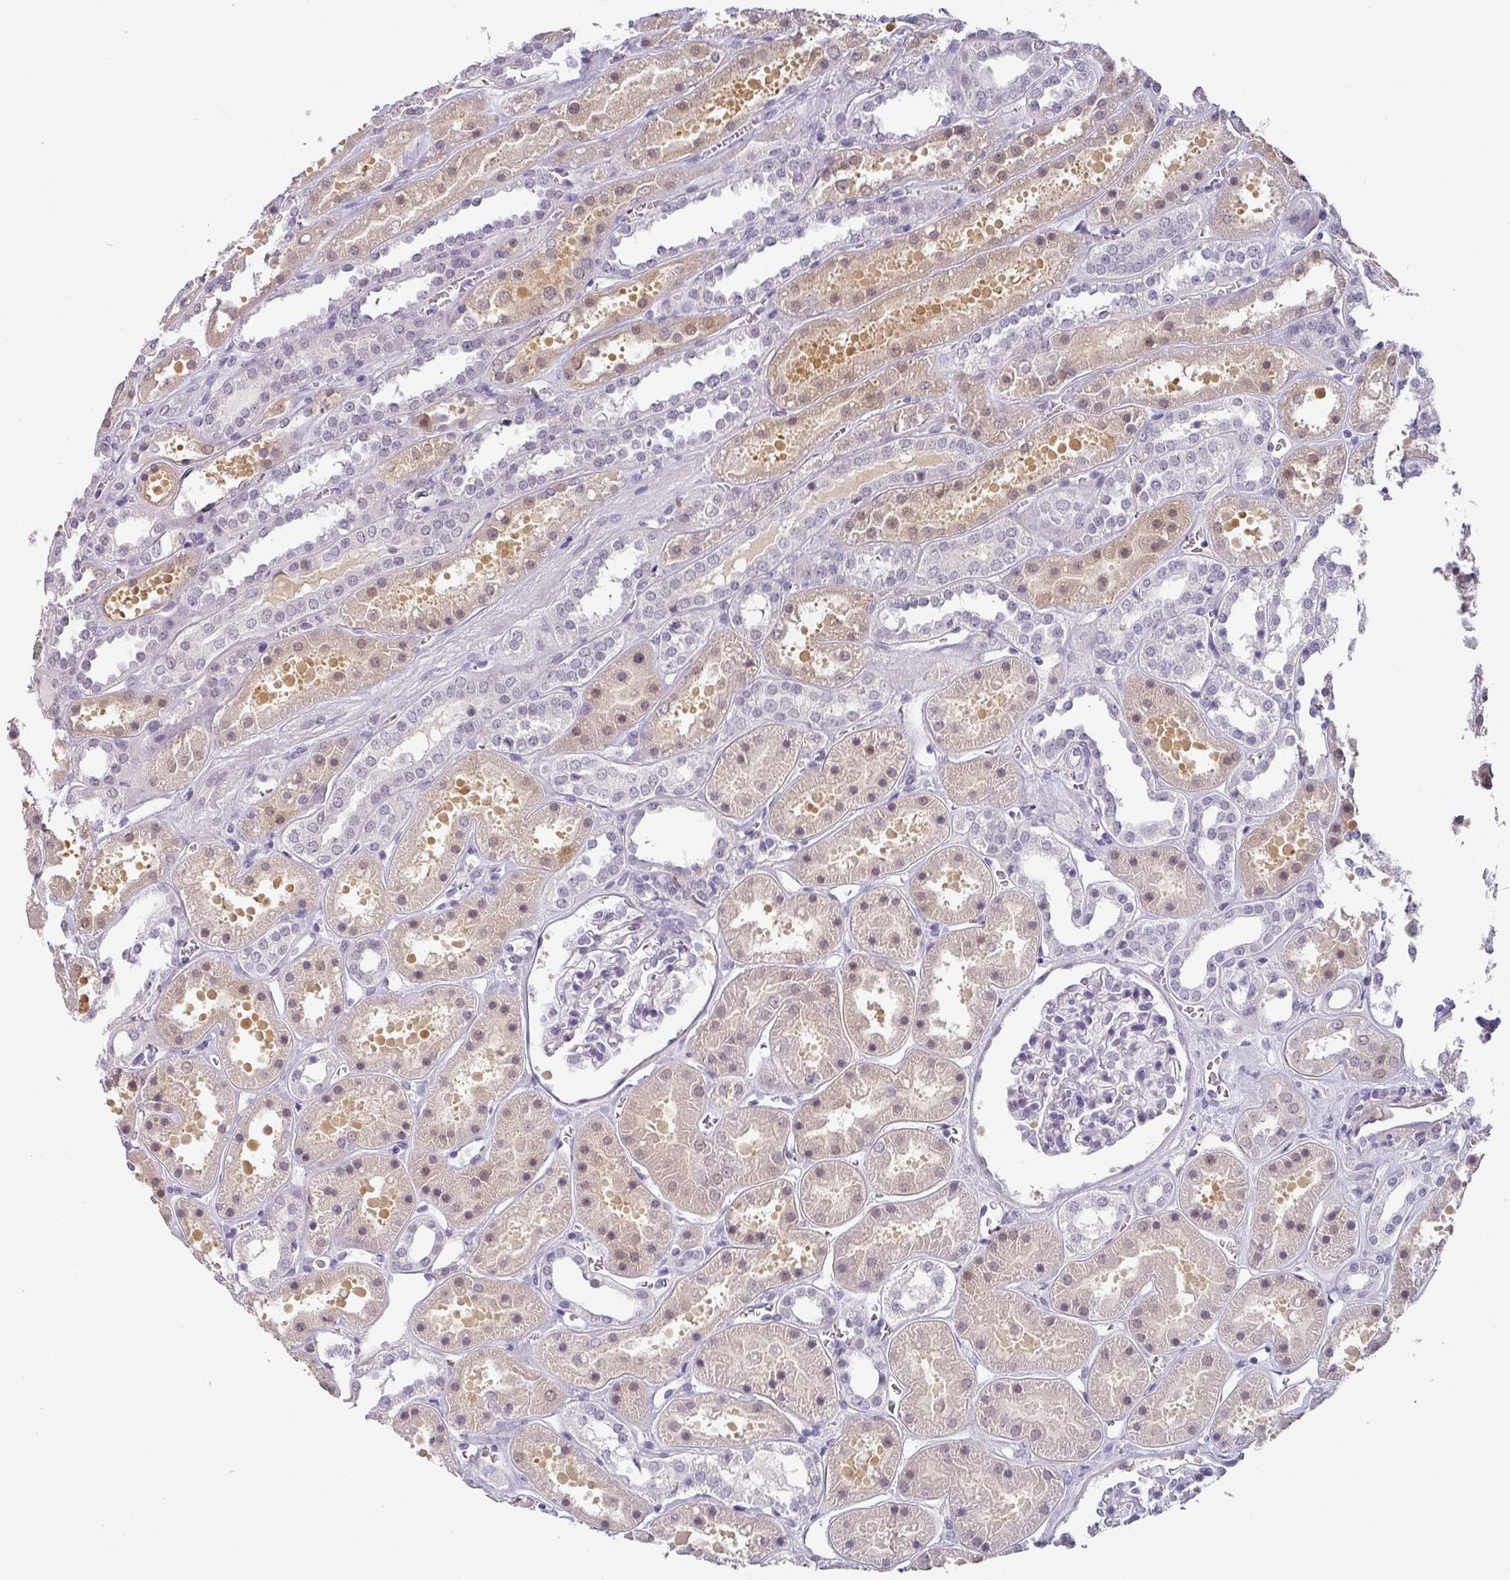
{"staining": {"intensity": "negative", "quantity": "none", "location": "none"}, "tissue": "kidney", "cell_type": "Cells in glomeruli", "image_type": "normal", "snomed": [{"axis": "morphology", "description": "Normal tissue, NOS"}, {"axis": "topography", "description": "Kidney"}], "caption": "An immunohistochemistry (IHC) histopathology image of unremarkable kidney is shown. There is no staining in cells in glomeruli of kidney.", "gene": "C1QB", "patient": {"sex": "female", "age": 41}}